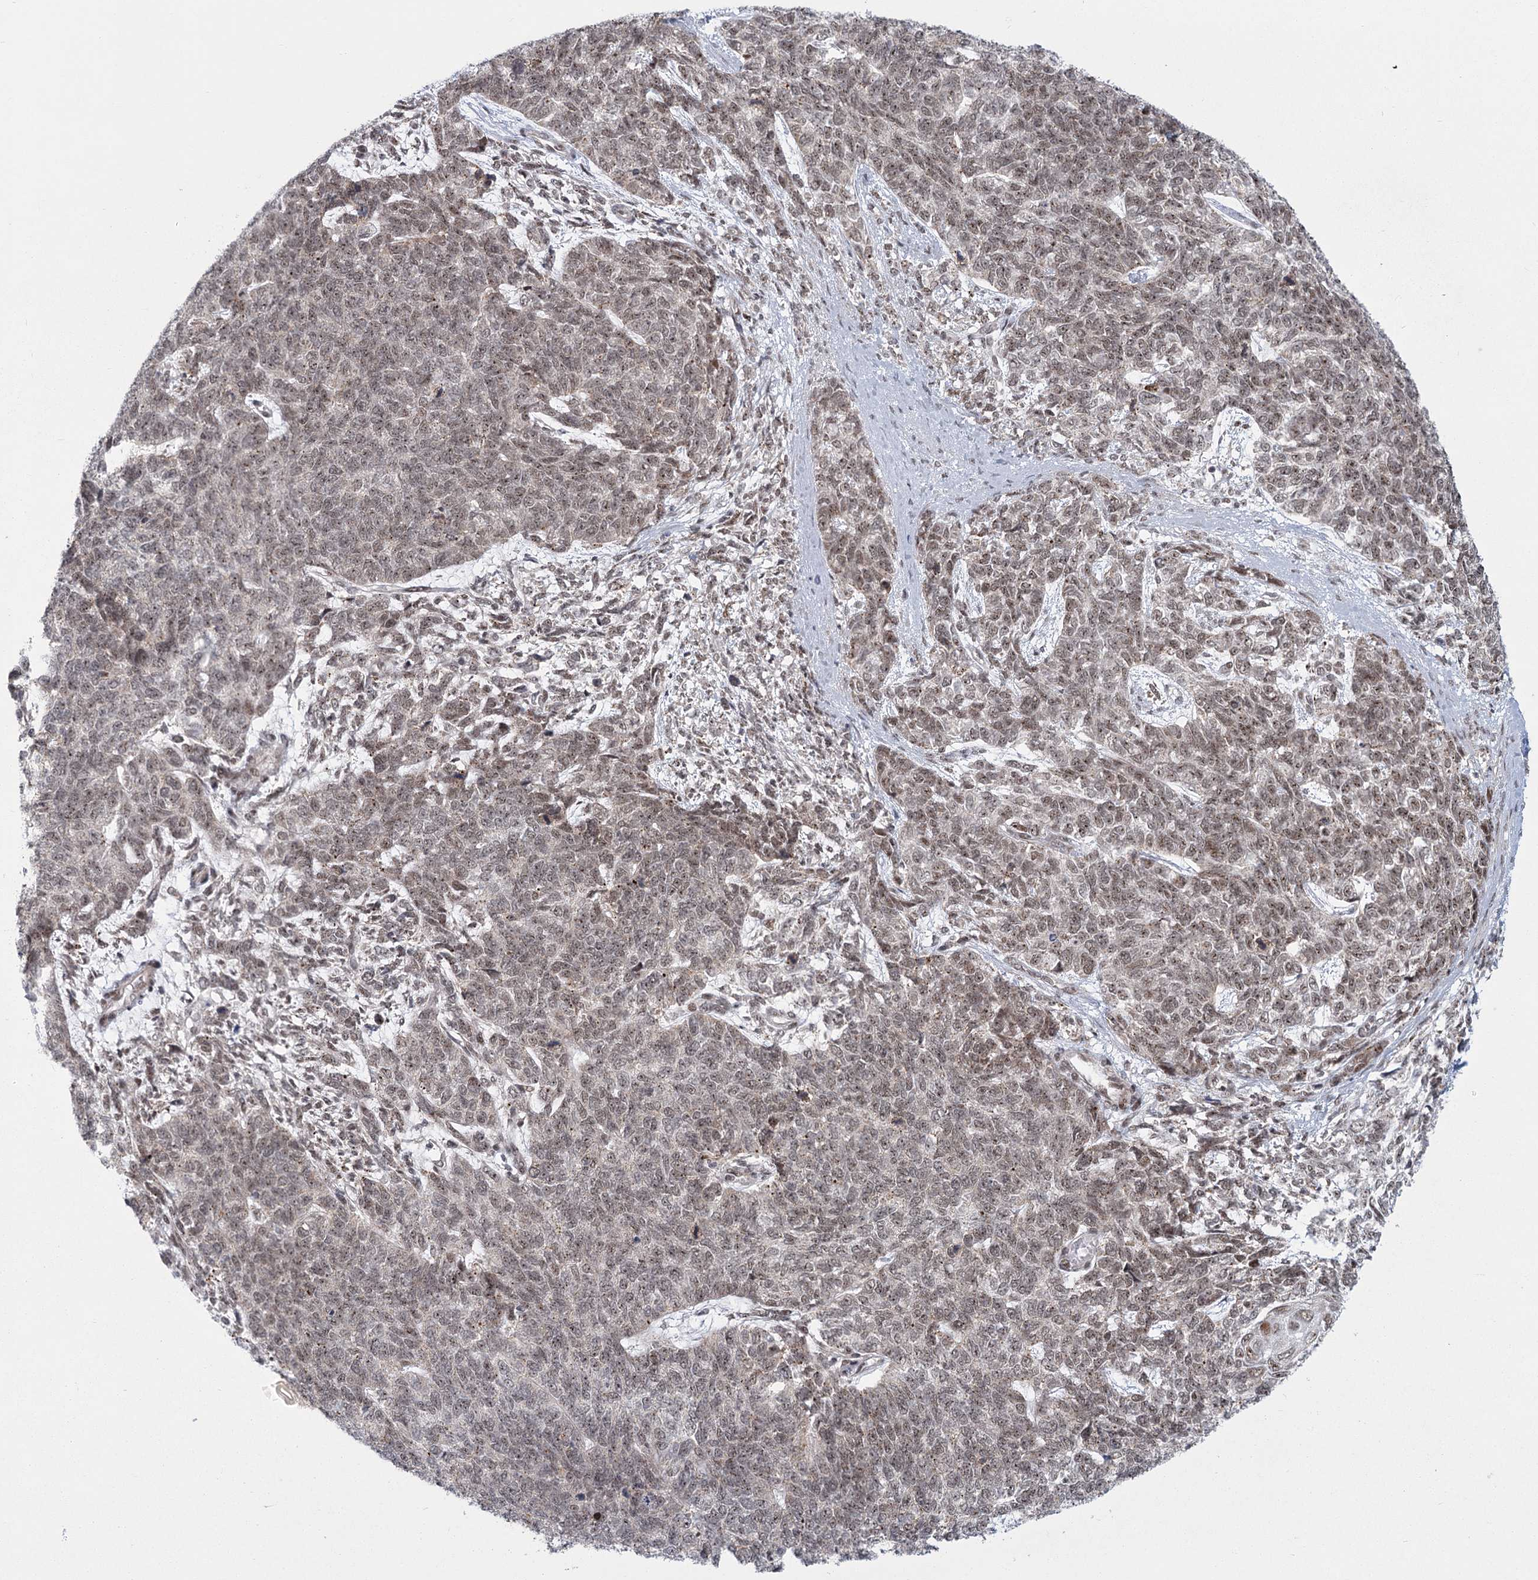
{"staining": {"intensity": "weak", "quantity": ">75%", "location": "nuclear"}, "tissue": "cervical cancer", "cell_type": "Tumor cells", "image_type": "cancer", "snomed": [{"axis": "morphology", "description": "Squamous cell carcinoma, NOS"}, {"axis": "topography", "description": "Cervix"}], "caption": "An image of human cervical cancer stained for a protein reveals weak nuclear brown staining in tumor cells.", "gene": "CIB4", "patient": {"sex": "female", "age": 63}}